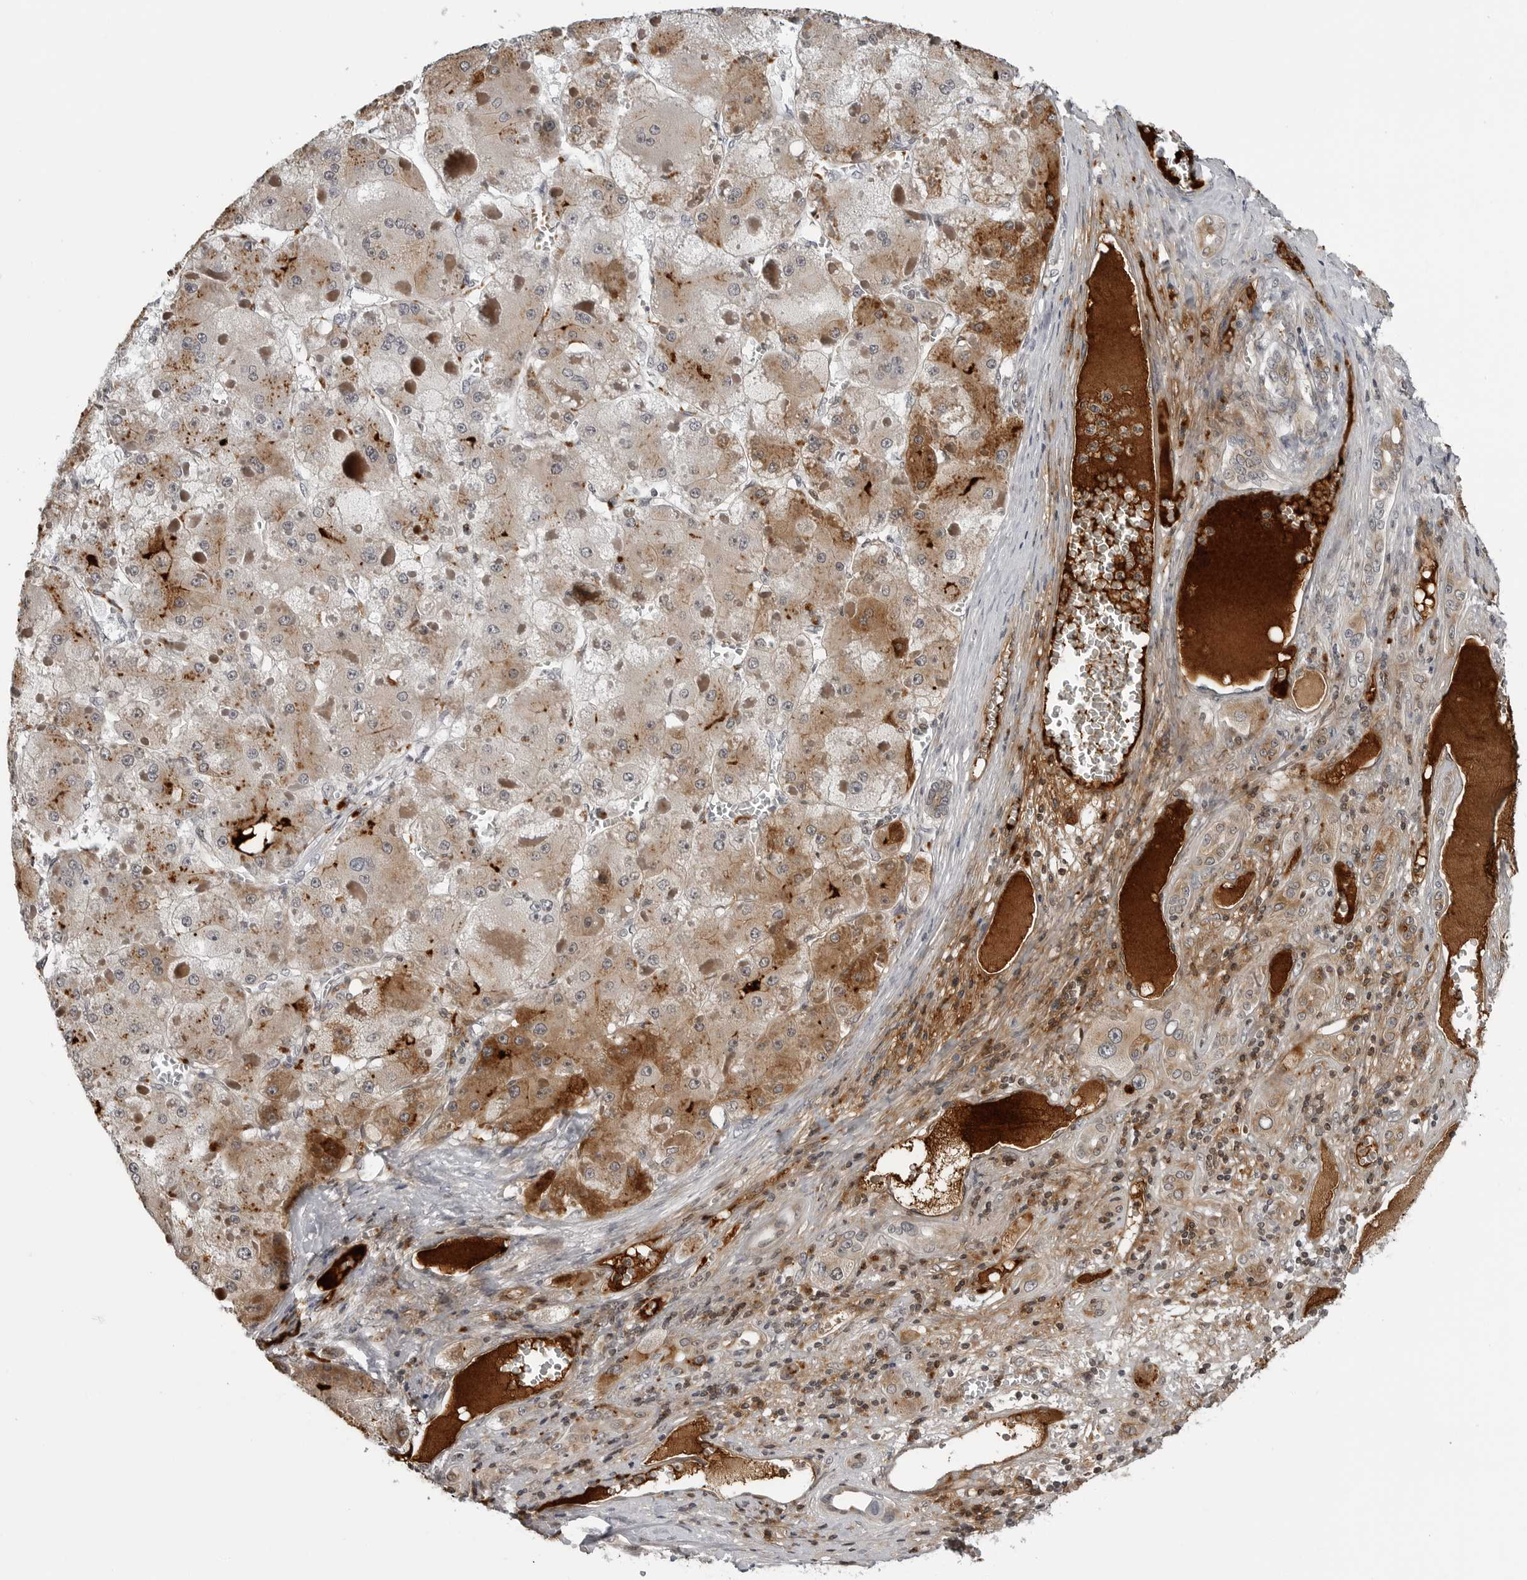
{"staining": {"intensity": "moderate", "quantity": "<25%", "location": "cytoplasmic/membranous"}, "tissue": "liver cancer", "cell_type": "Tumor cells", "image_type": "cancer", "snomed": [{"axis": "morphology", "description": "Carcinoma, Hepatocellular, NOS"}, {"axis": "topography", "description": "Liver"}], "caption": "Immunohistochemistry (IHC) of human liver hepatocellular carcinoma shows low levels of moderate cytoplasmic/membranous positivity in about <25% of tumor cells. (Brightfield microscopy of DAB IHC at high magnification).", "gene": "CXCR5", "patient": {"sex": "female", "age": 73}}